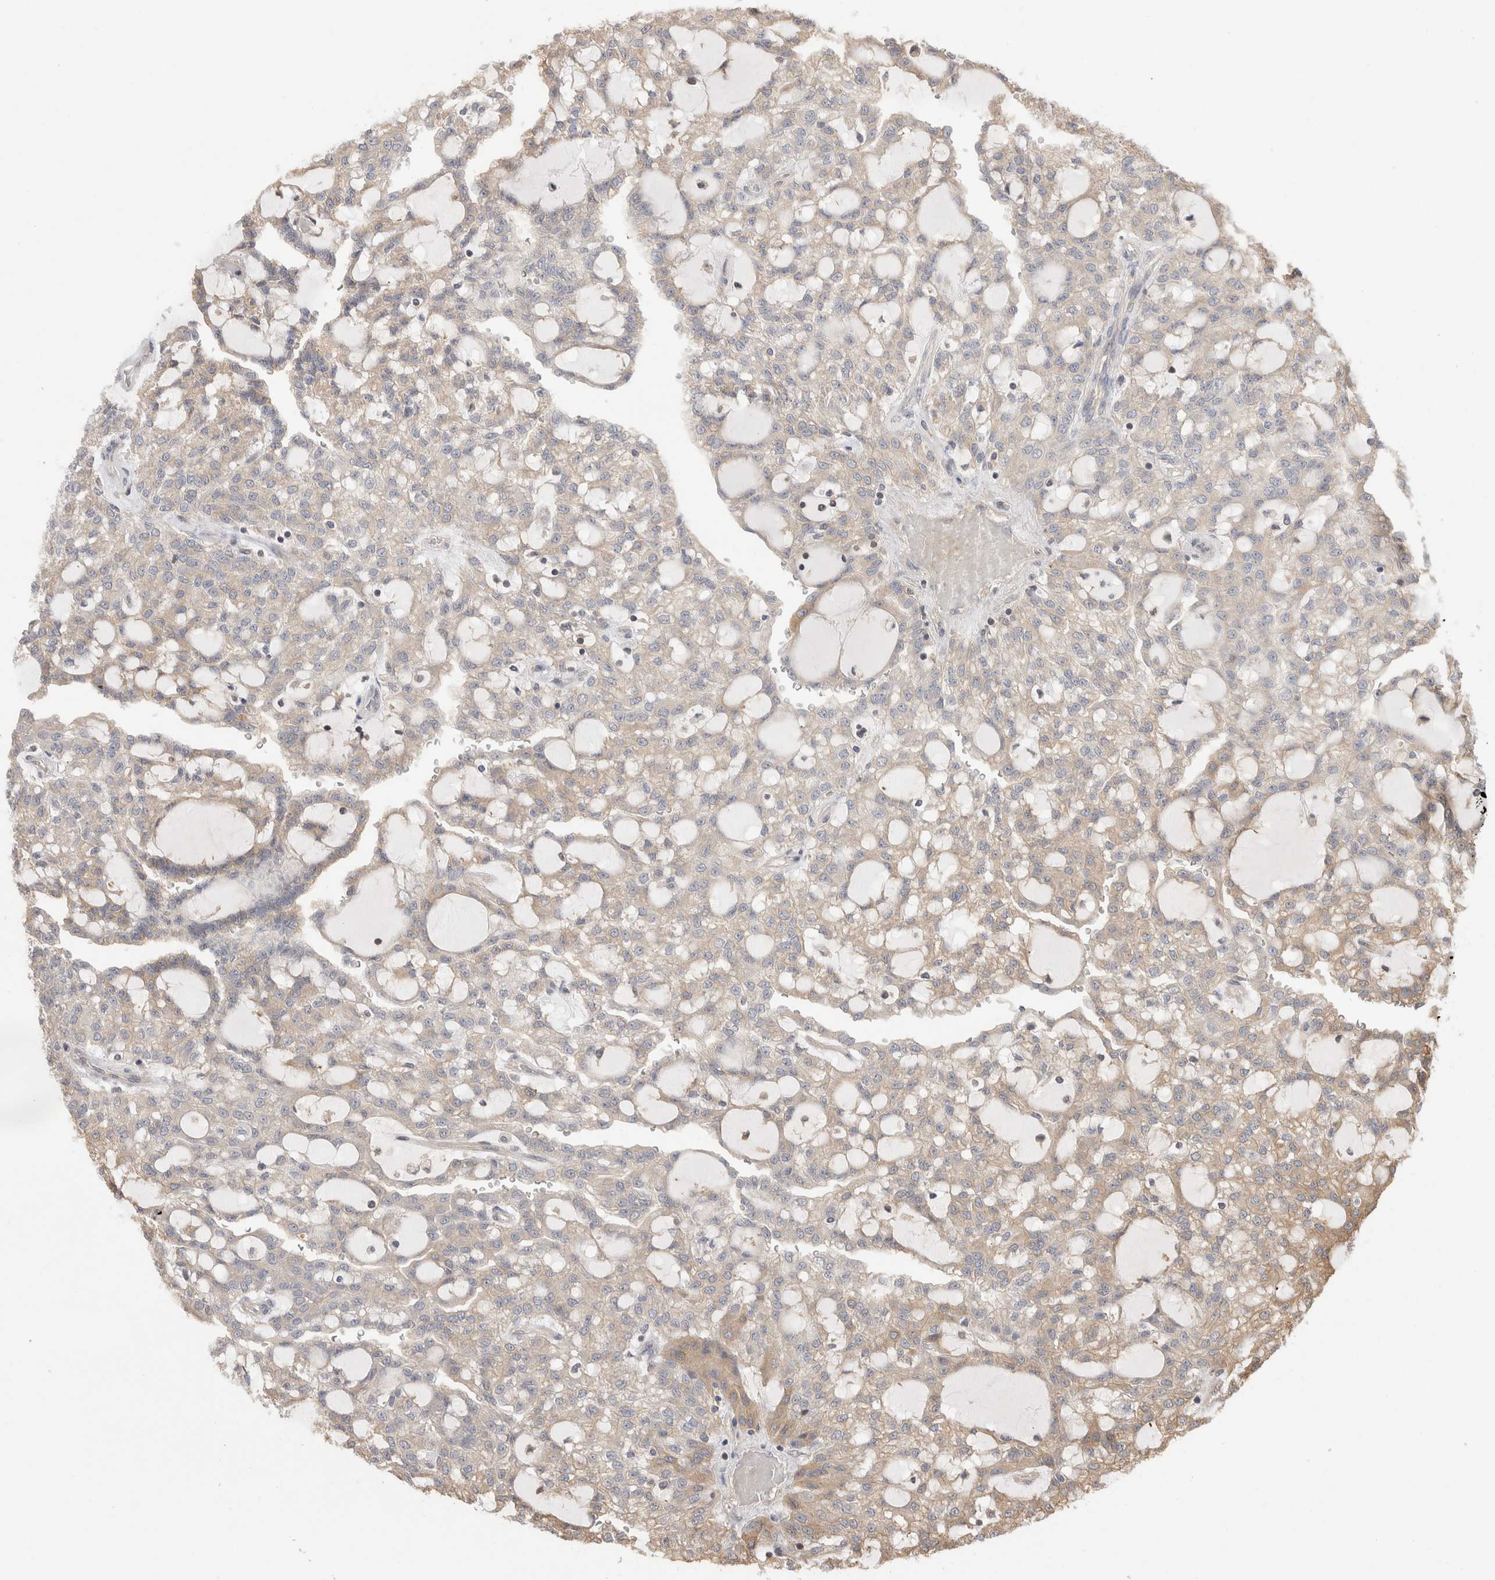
{"staining": {"intensity": "negative", "quantity": "none", "location": "none"}, "tissue": "renal cancer", "cell_type": "Tumor cells", "image_type": "cancer", "snomed": [{"axis": "morphology", "description": "Adenocarcinoma, NOS"}, {"axis": "topography", "description": "Kidney"}], "caption": "The histopathology image shows no staining of tumor cells in adenocarcinoma (renal).", "gene": "IMMP2L", "patient": {"sex": "male", "age": 63}}